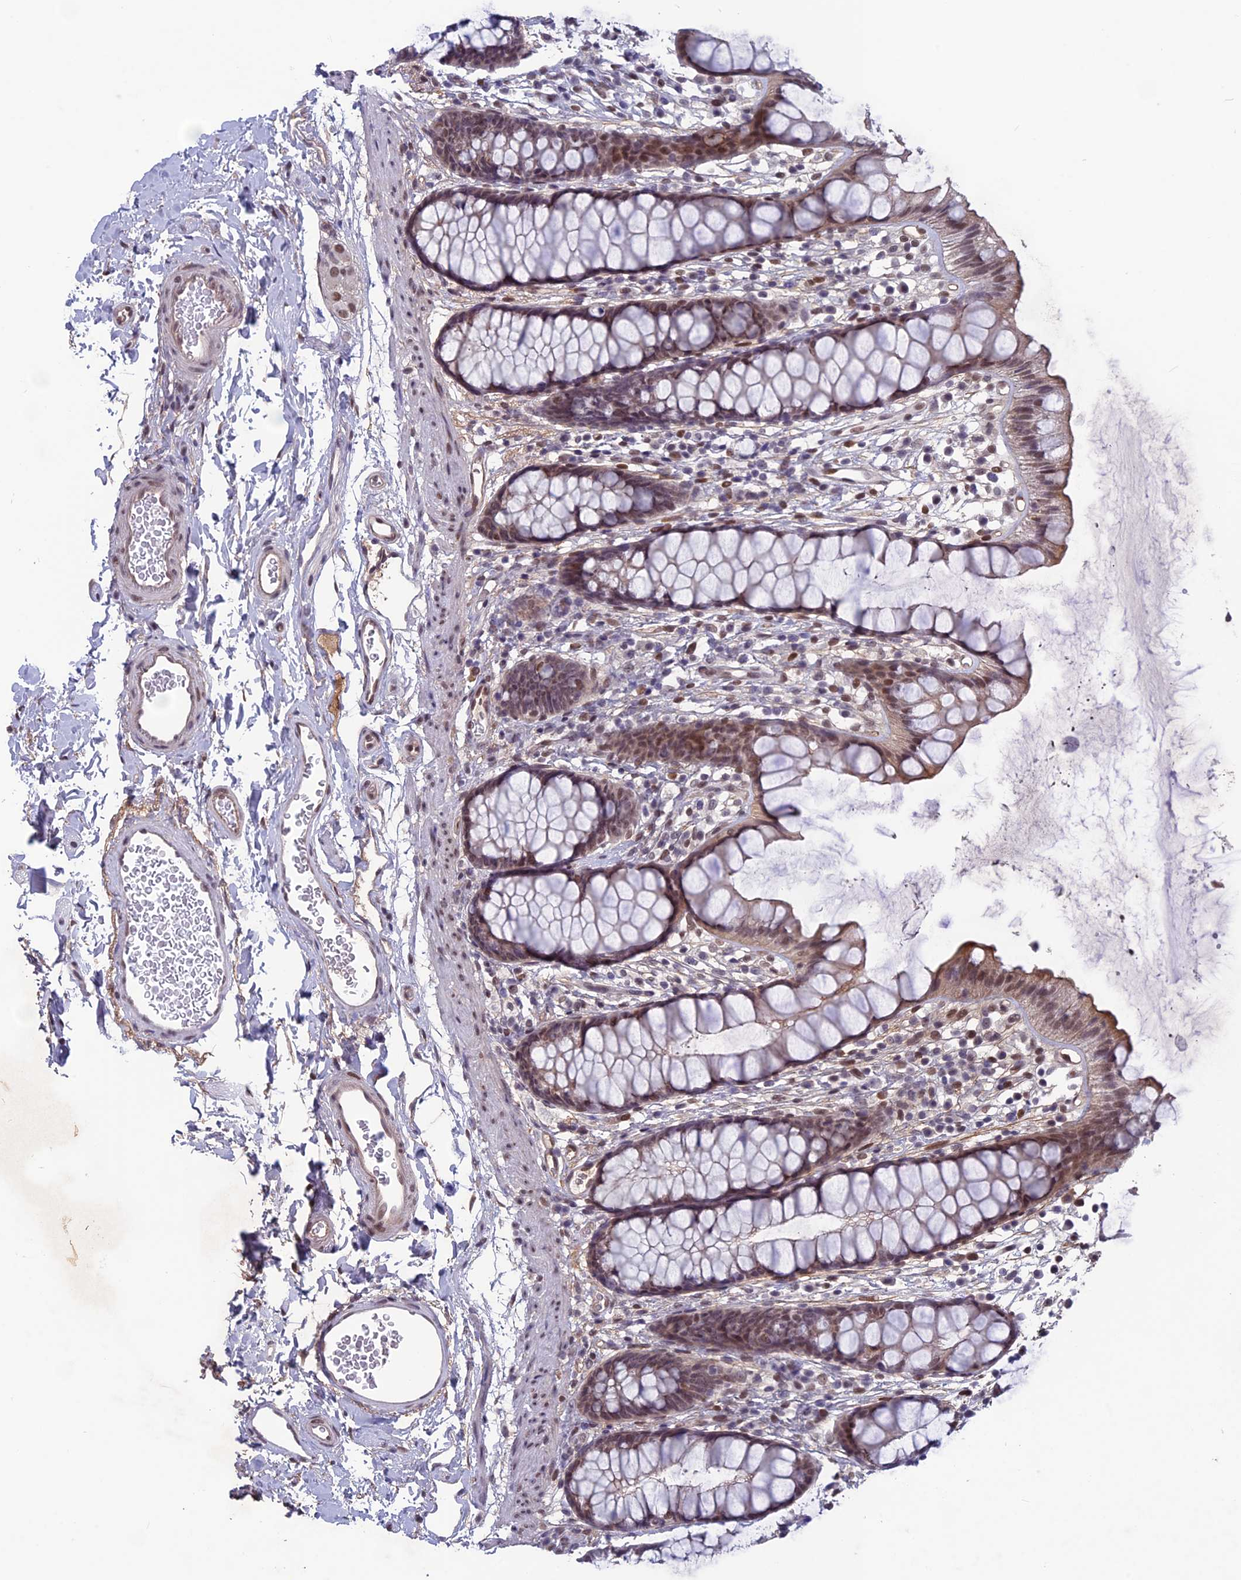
{"staining": {"intensity": "weak", "quantity": "25%-75%", "location": "cytoplasmic/membranous,nuclear"}, "tissue": "rectum", "cell_type": "Glandular cells", "image_type": "normal", "snomed": [{"axis": "morphology", "description": "Normal tissue, NOS"}, {"axis": "topography", "description": "Rectum"}], "caption": "IHC histopathology image of benign human rectum stained for a protein (brown), which displays low levels of weak cytoplasmic/membranous,nuclear expression in approximately 25%-75% of glandular cells.", "gene": "FKBPL", "patient": {"sex": "female", "age": 65}}